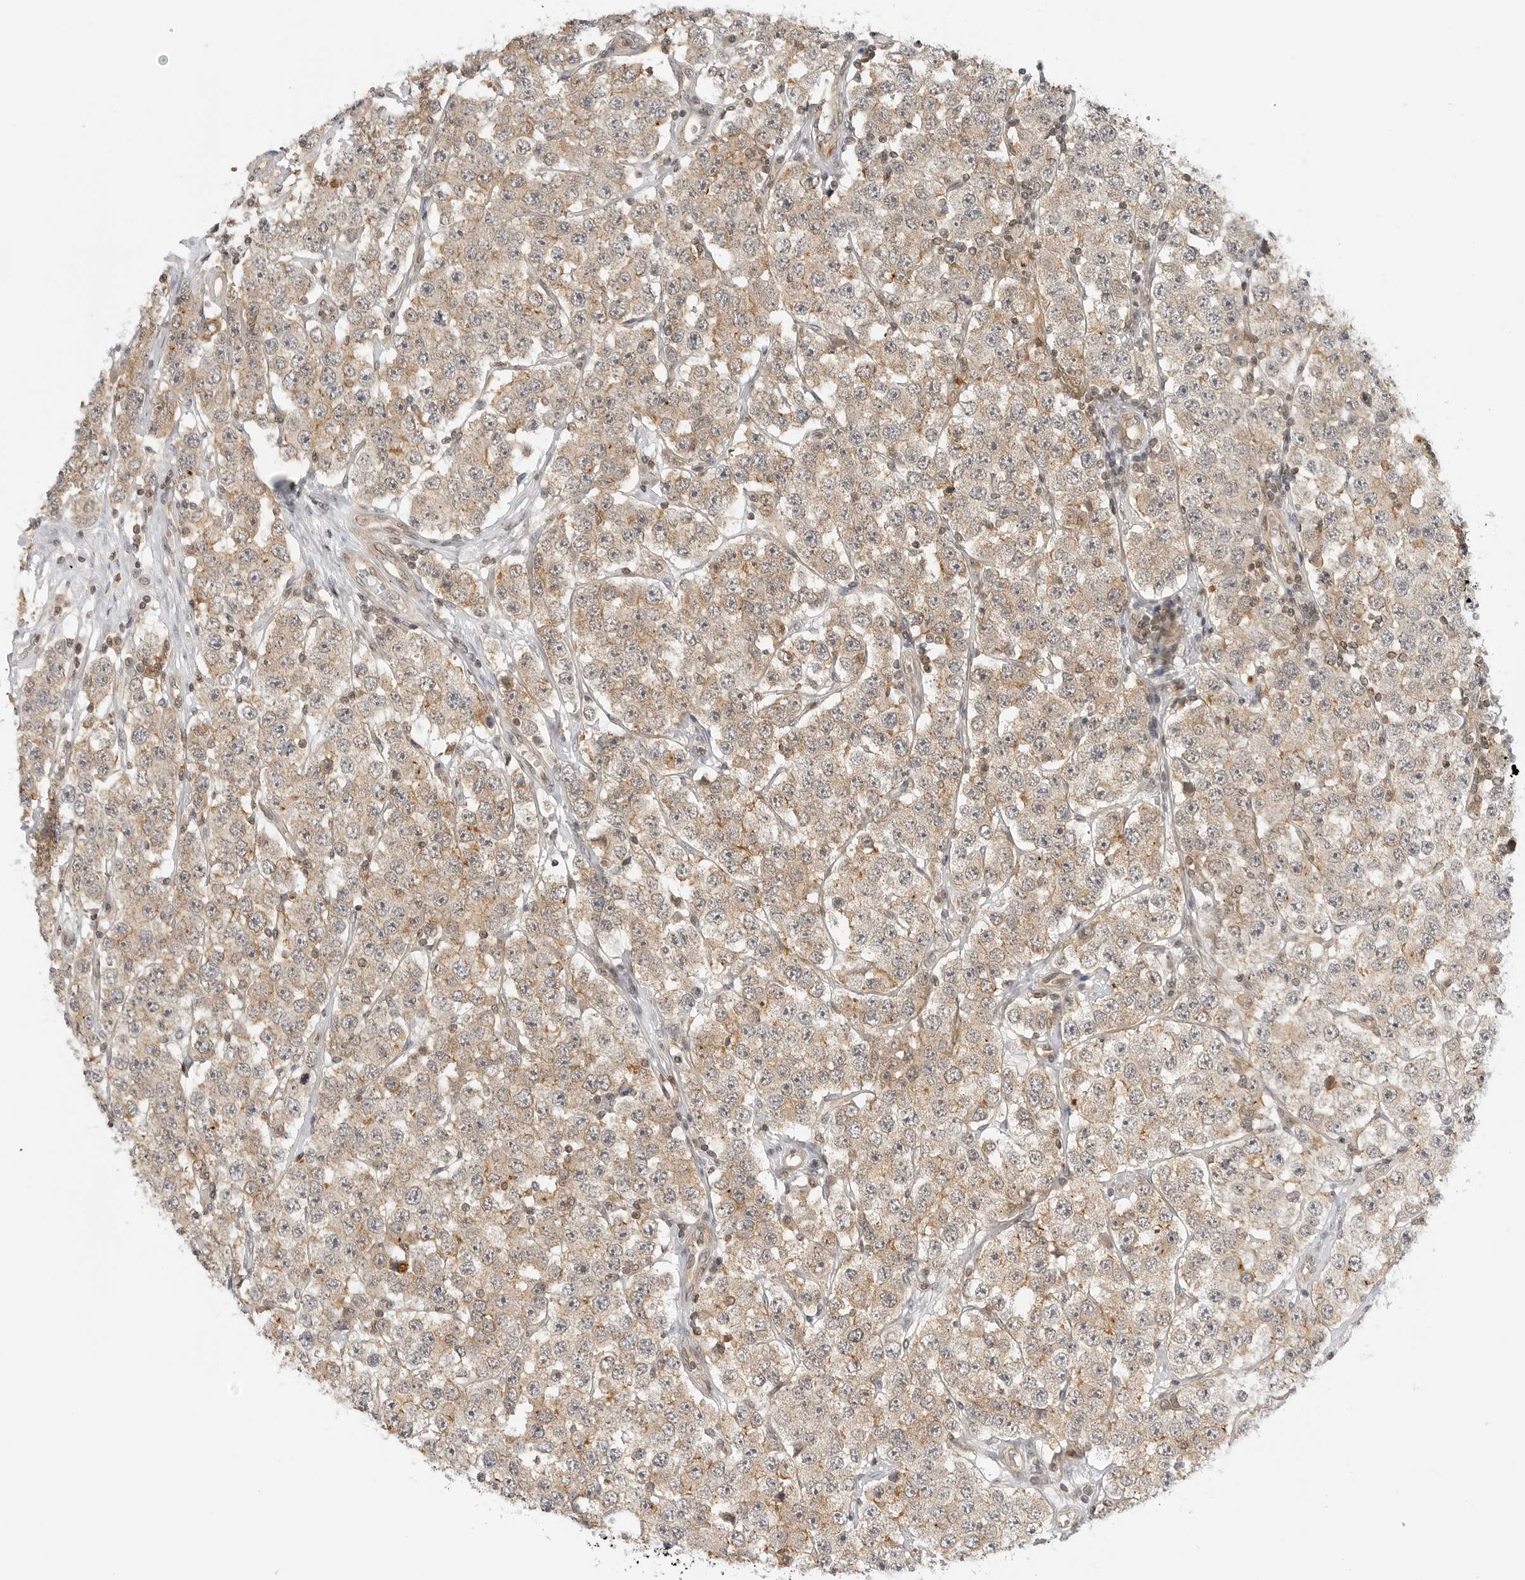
{"staining": {"intensity": "weak", "quantity": ">75%", "location": "cytoplasmic/membranous"}, "tissue": "testis cancer", "cell_type": "Tumor cells", "image_type": "cancer", "snomed": [{"axis": "morphology", "description": "Seminoma, NOS"}, {"axis": "topography", "description": "Testis"}], "caption": "This is a histology image of immunohistochemistry (IHC) staining of seminoma (testis), which shows weak expression in the cytoplasmic/membranous of tumor cells.", "gene": "MAP2K5", "patient": {"sex": "male", "age": 28}}